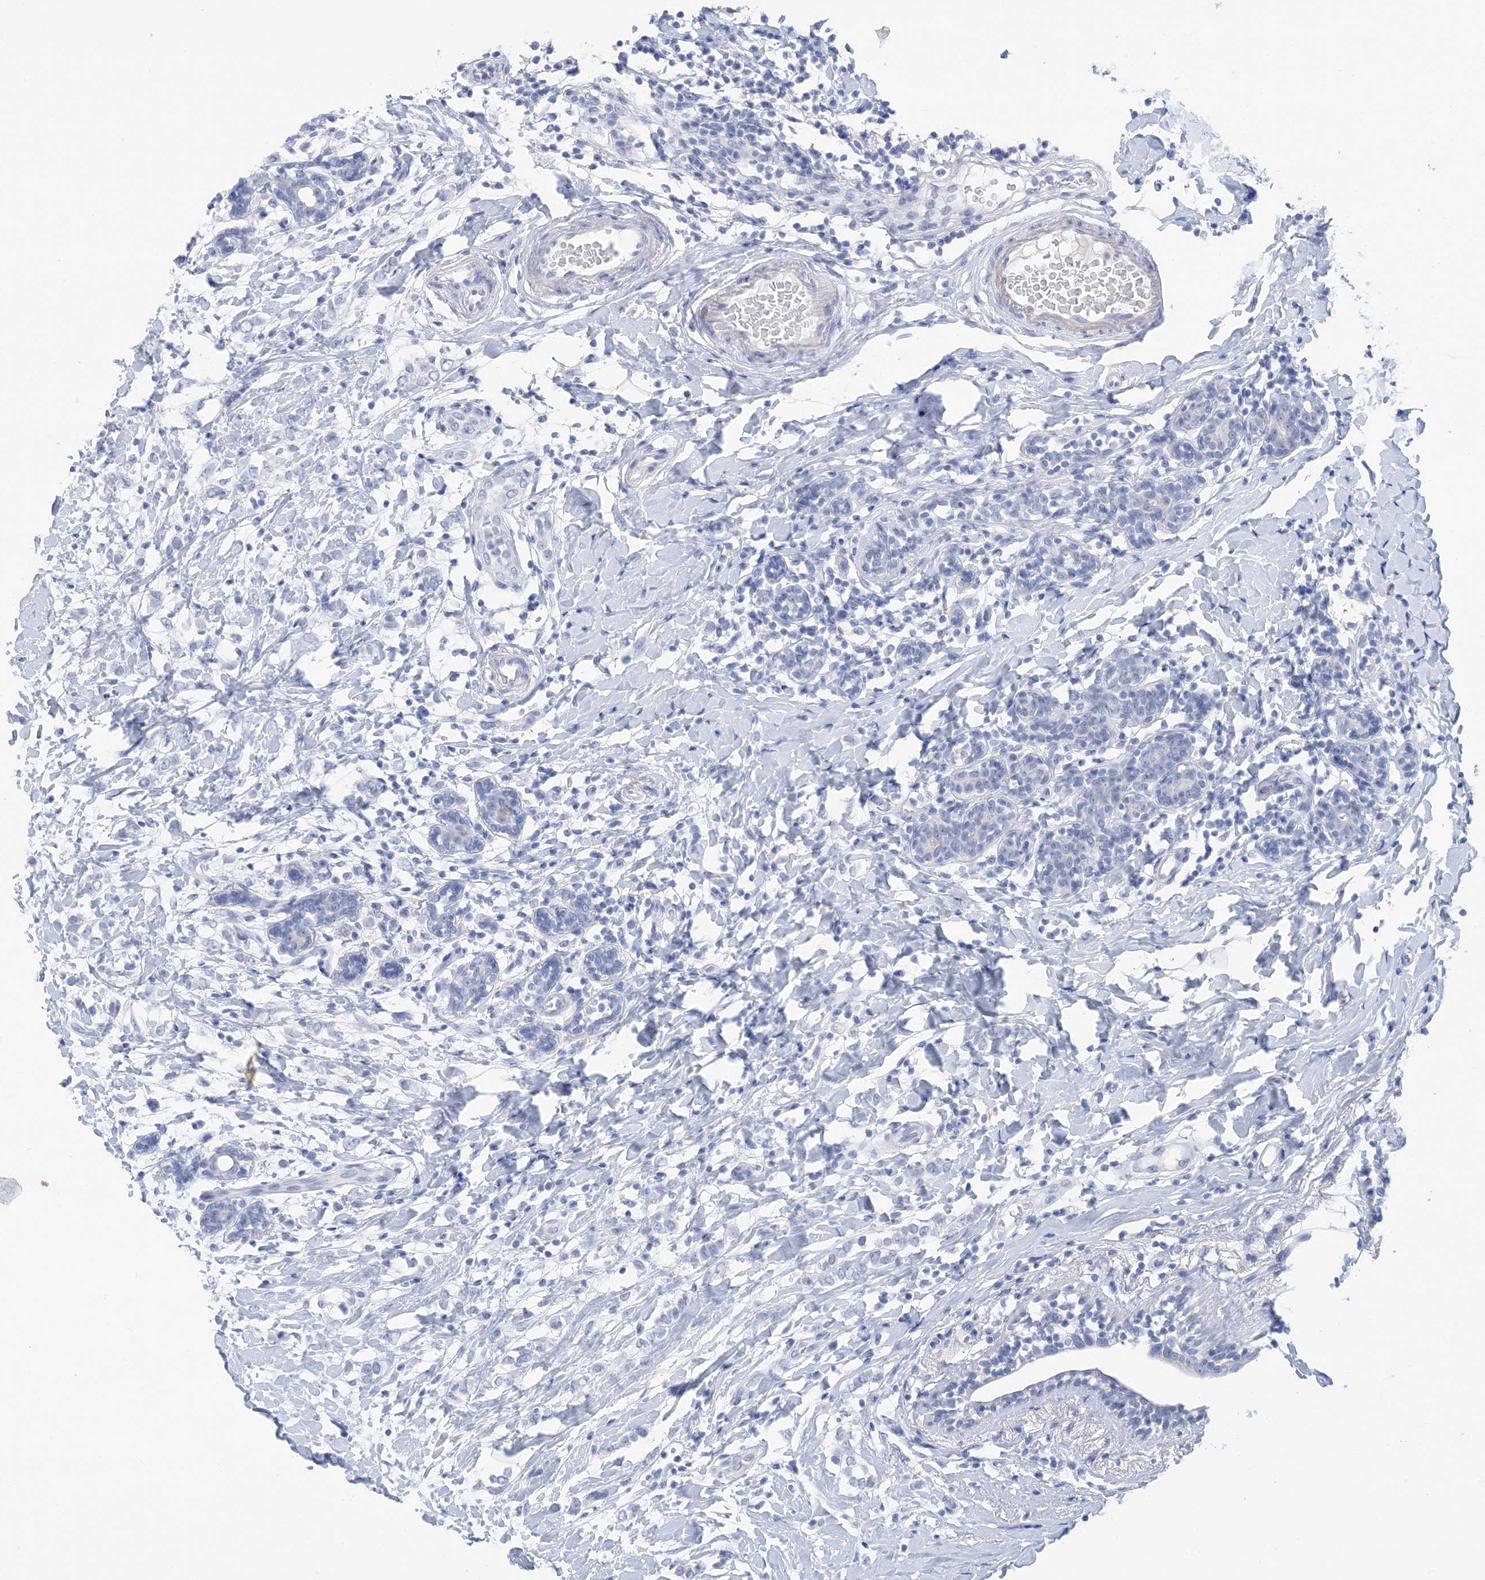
{"staining": {"intensity": "negative", "quantity": "none", "location": "none"}, "tissue": "breast cancer", "cell_type": "Tumor cells", "image_type": "cancer", "snomed": [{"axis": "morphology", "description": "Normal tissue, NOS"}, {"axis": "morphology", "description": "Lobular carcinoma"}, {"axis": "topography", "description": "Breast"}], "caption": "Immunohistochemical staining of human lobular carcinoma (breast) demonstrates no significant expression in tumor cells.", "gene": "SH3YL1", "patient": {"sex": "female", "age": 47}}